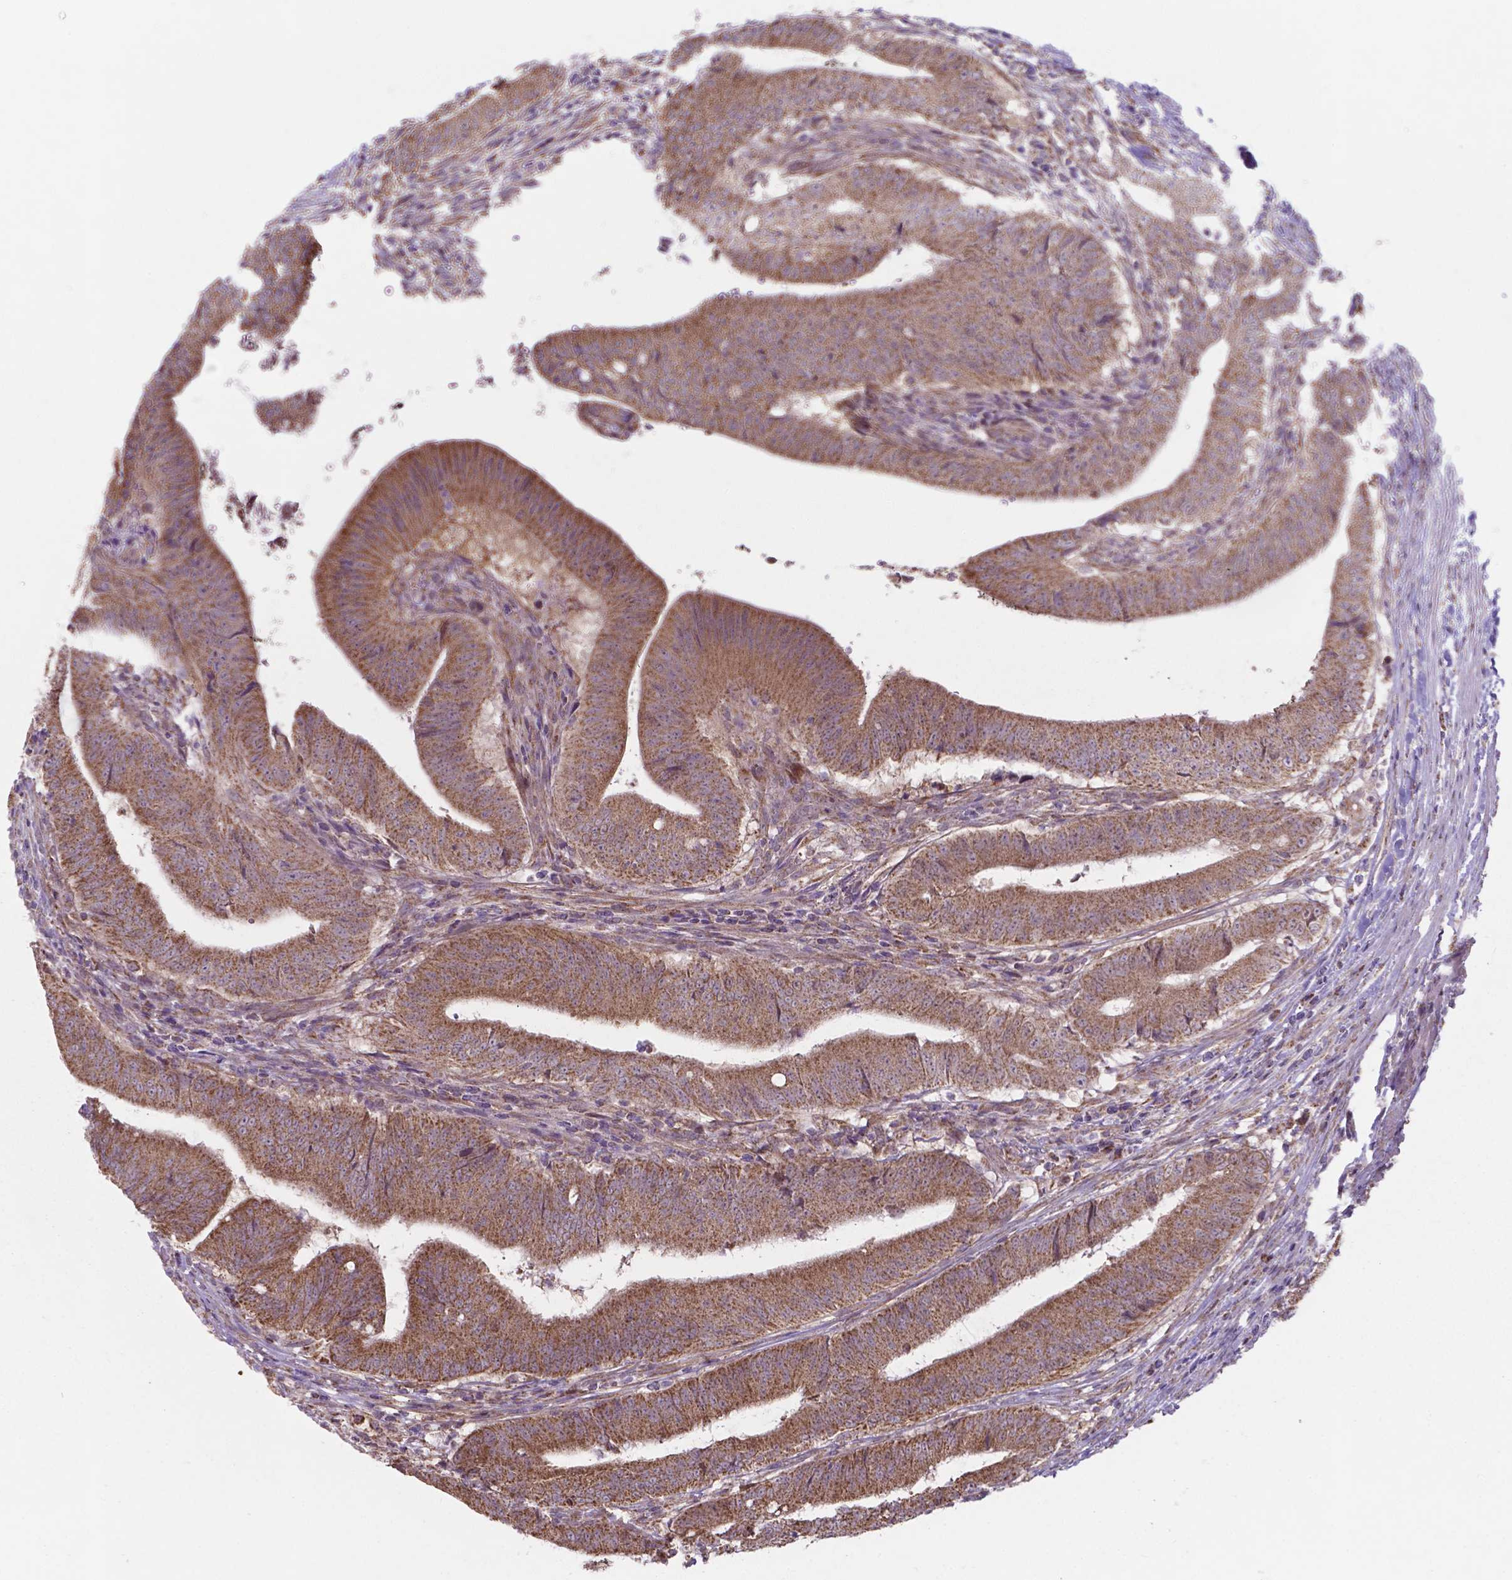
{"staining": {"intensity": "moderate", "quantity": ">75%", "location": "cytoplasmic/membranous"}, "tissue": "colorectal cancer", "cell_type": "Tumor cells", "image_type": "cancer", "snomed": [{"axis": "morphology", "description": "Adenocarcinoma, NOS"}, {"axis": "topography", "description": "Colon"}], "caption": "Protein analysis of colorectal cancer tissue displays moderate cytoplasmic/membranous staining in approximately >75% of tumor cells. (DAB IHC, brown staining for protein, blue staining for nuclei).", "gene": "FAM114A1", "patient": {"sex": "female", "age": 43}}